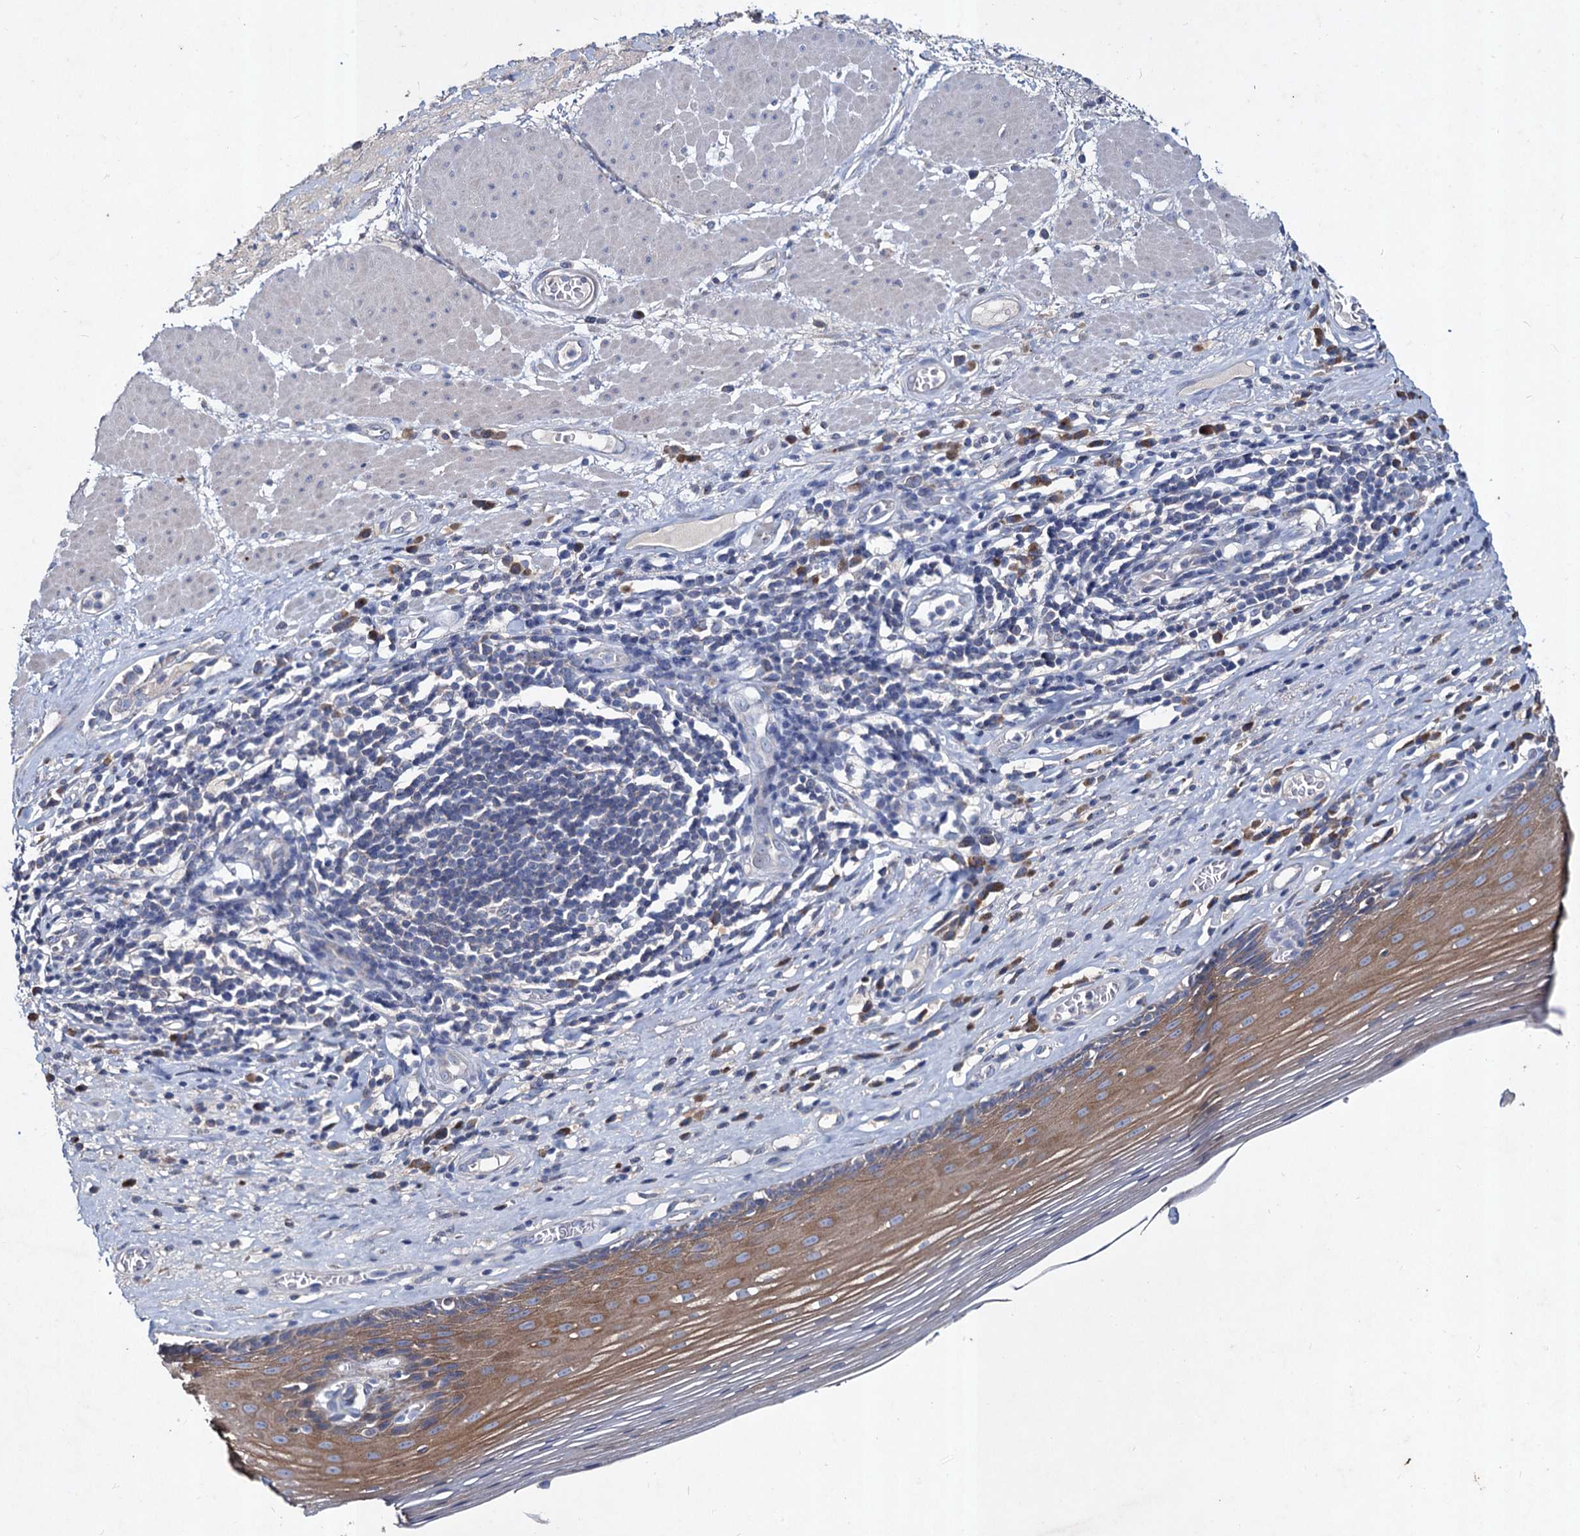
{"staining": {"intensity": "moderate", "quantity": ">75%", "location": "cytoplasmic/membranous"}, "tissue": "esophagus", "cell_type": "Squamous epithelial cells", "image_type": "normal", "snomed": [{"axis": "morphology", "description": "Normal tissue, NOS"}, {"axis": "topography", "description": "Esophagus"}], "caption": "High-power microscopy captured an immunohistochemistry histopathology image of normal esophagus, revealing moderate cytoplasmic/membranous expression in about >75% of squamous epithelial cells.", "gene": "TMX2", "patient": {"sex": "male", "age": 62}}